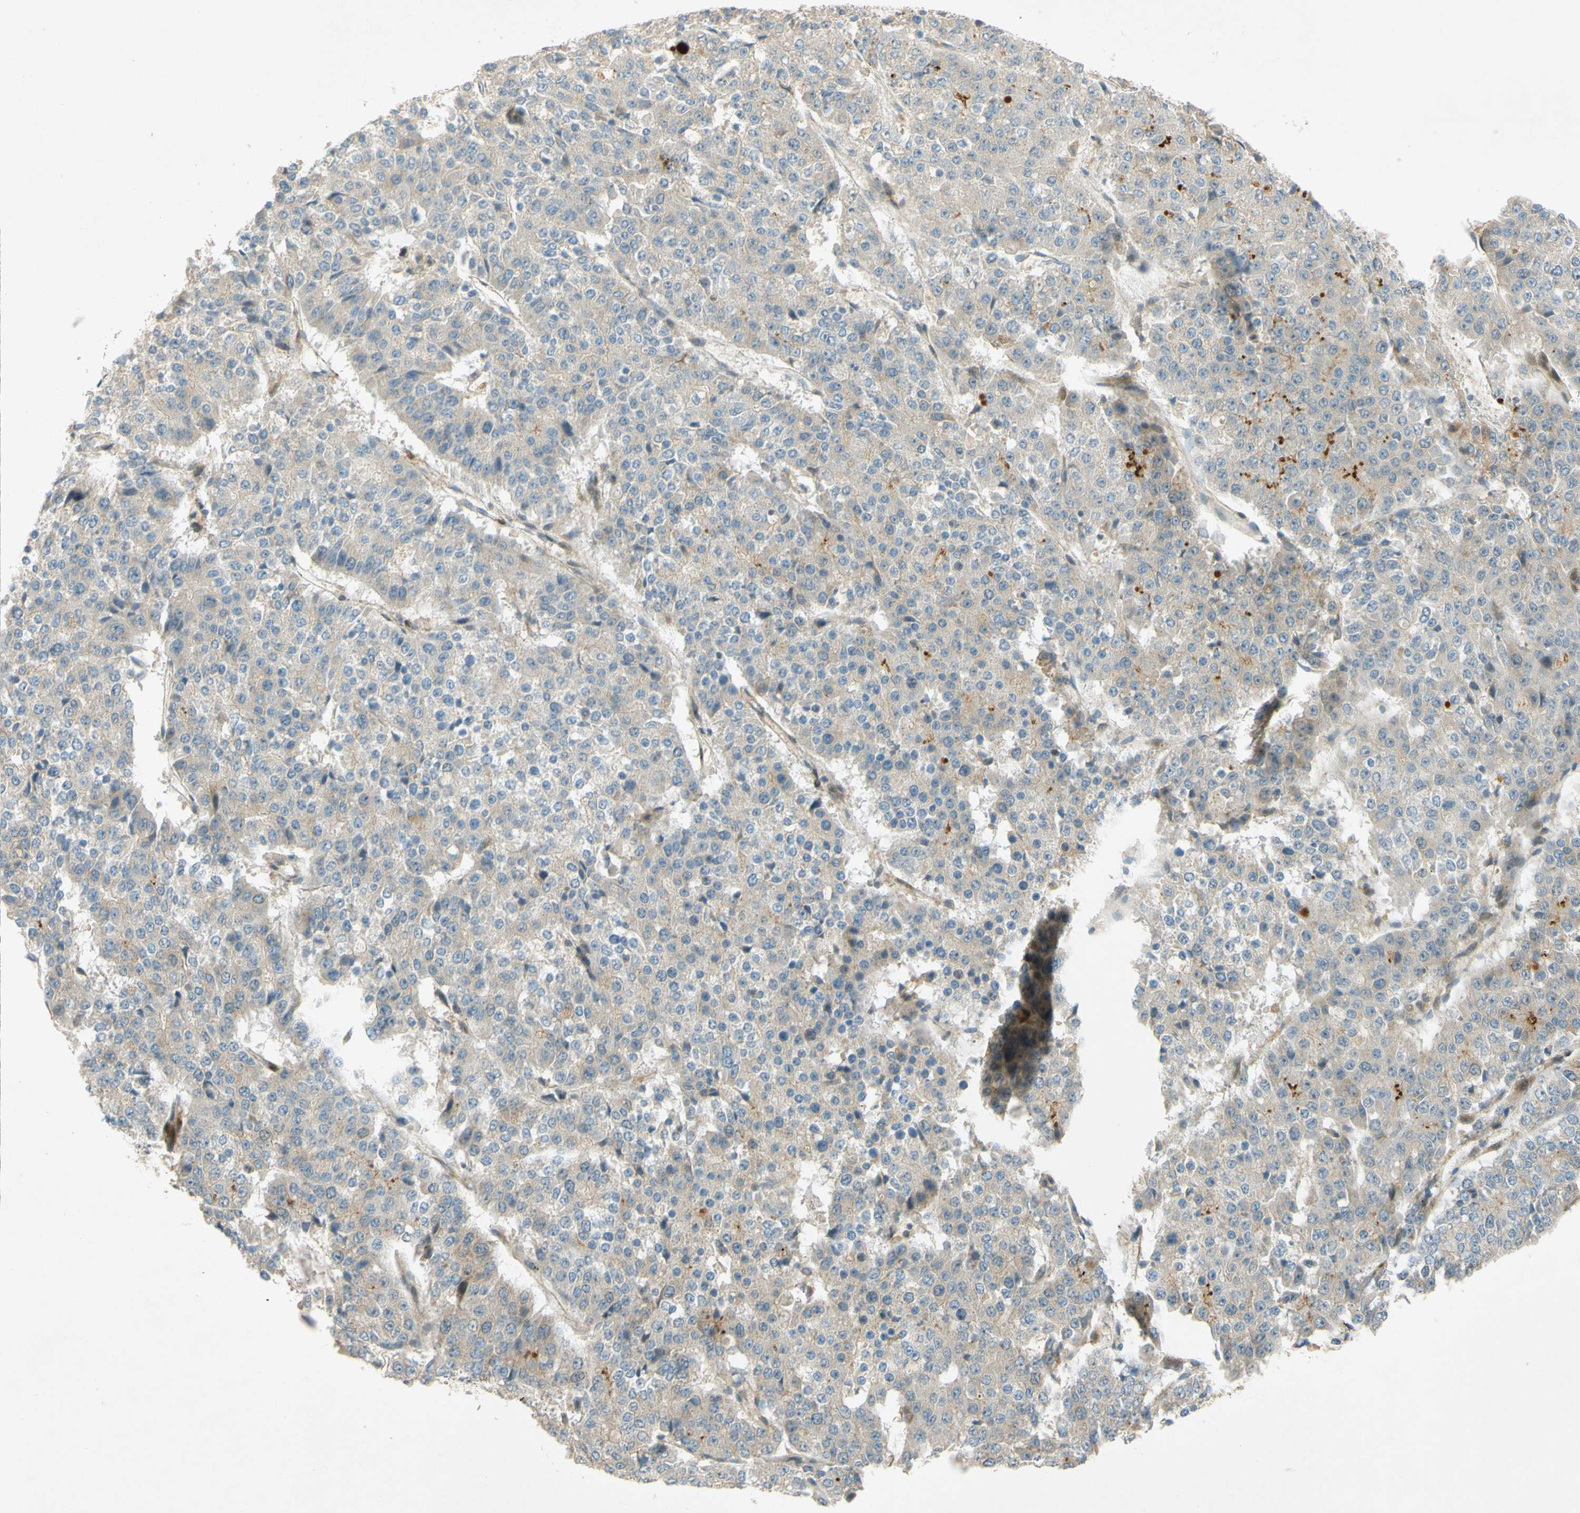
{"staining": {"intensity": "weak", "quantity": ">75%", "location": "cytoplasmic/membranous"}, "tissue": "pancreatic cancer", "cell_type": "Tumor cells", "image_type": "cancer", "snomed": [{"axis": "morphology", "description": "Adenocarcinoma, NOS"}, {"axis": "topography", "description": "Pancreas"}], "caption": "Pancreatic adenocarcinoma tissue displays weak cytoplasmic/membranous expression in approximately >75% of tumor cells, visualized by immunohistochemistry.", "gene": "ADAM17", "patient": {"sex": "male", "age": 50}}